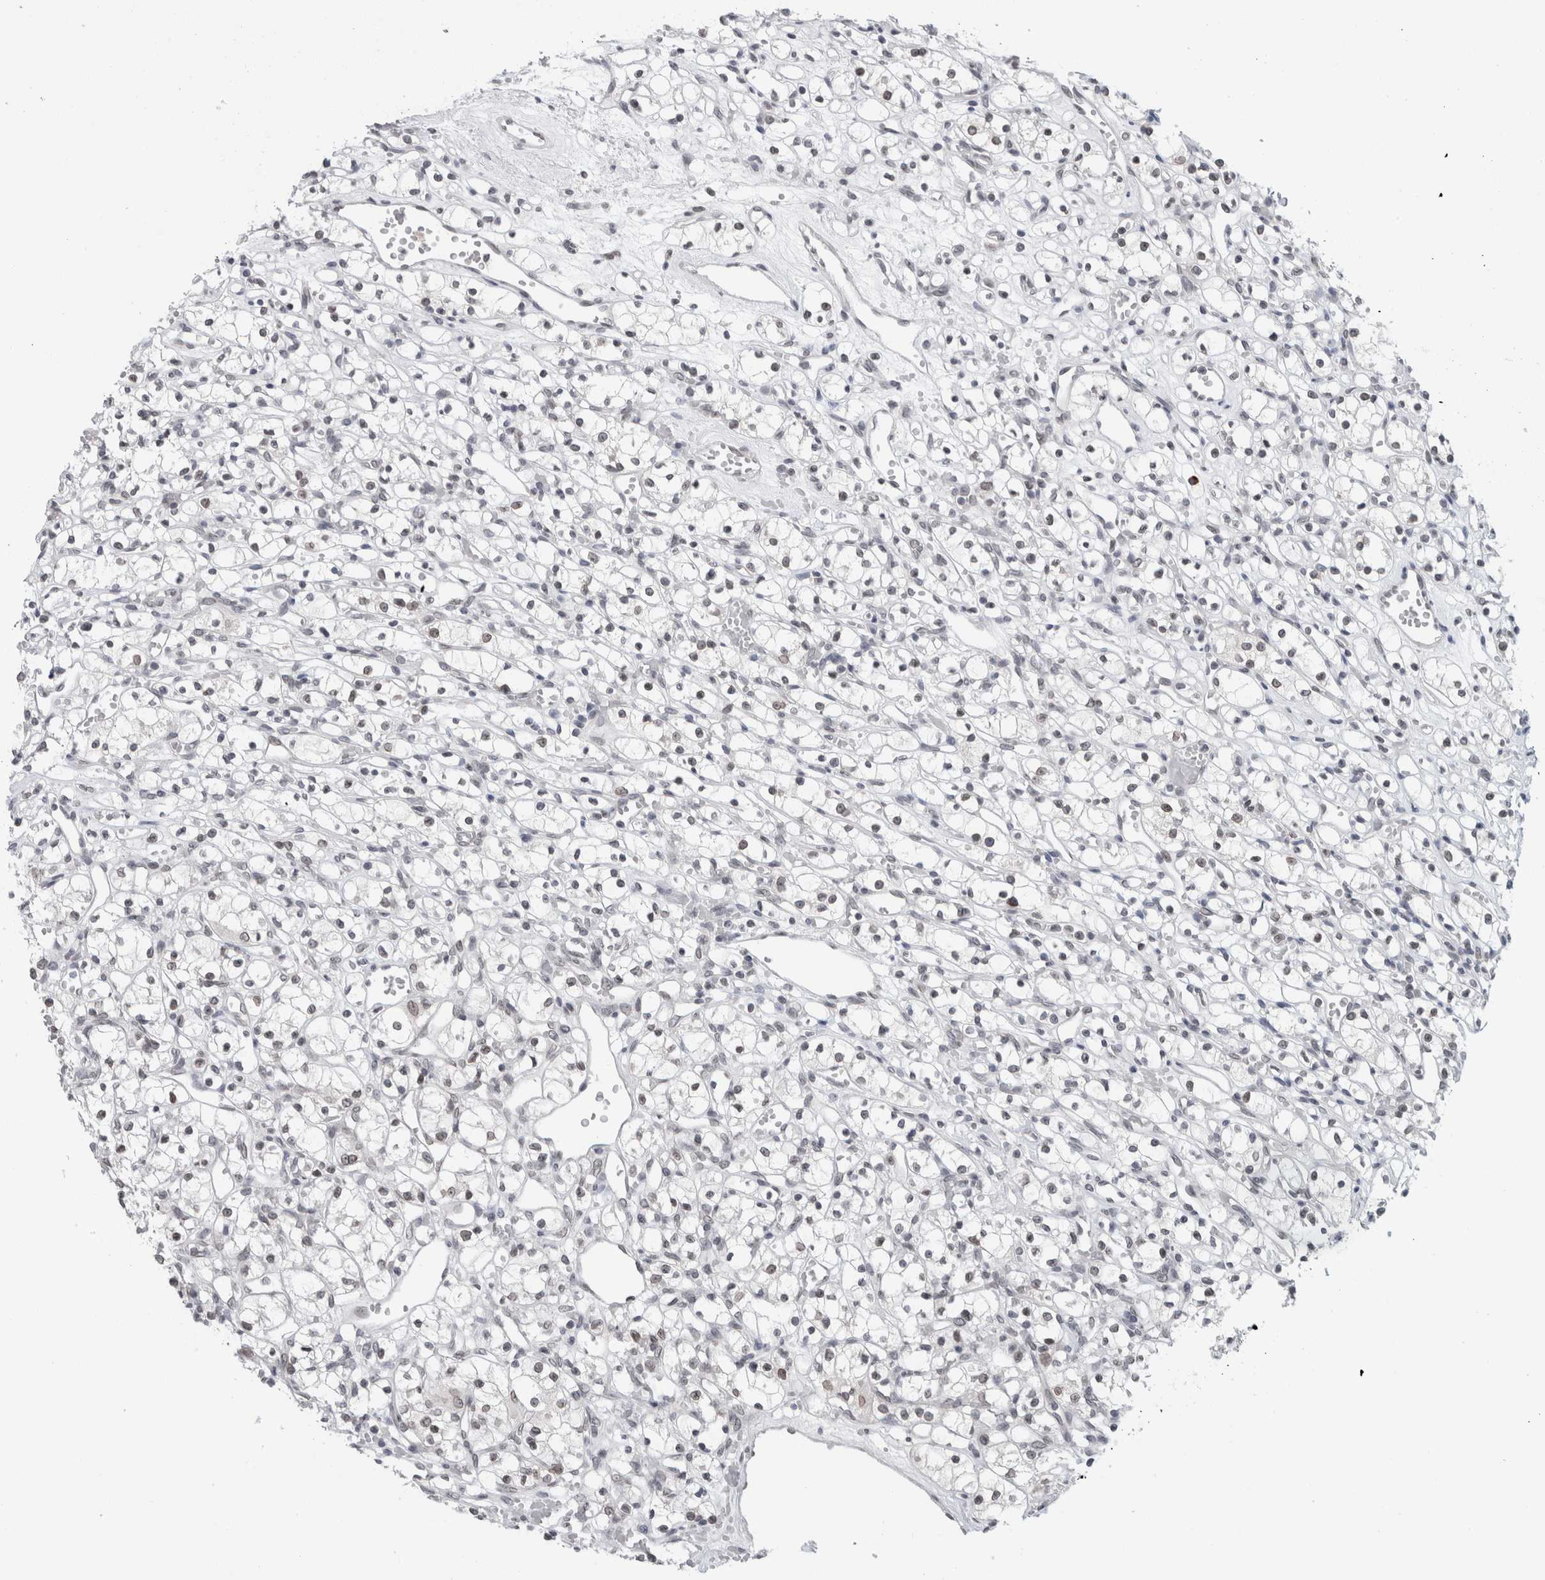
{"staining": {"intensity": "negative", "quantity": "none", "location": "none"}, "tissue": "renal cancer", "cell_type": "Tumor cells", "image_type": "cancer", "snomed": [{"axis": "morphology", "description": "Adenocarcinoma, NOS"}, {"axis": "topography", "description": "Kidney"}], "caption": "This is an immunohistochemistry (IHC) micrograph of renal cancer. There is no positivity in tumor cells.", "gene": "ZNF770", "patient": {"sex": "female", "age": 59}}